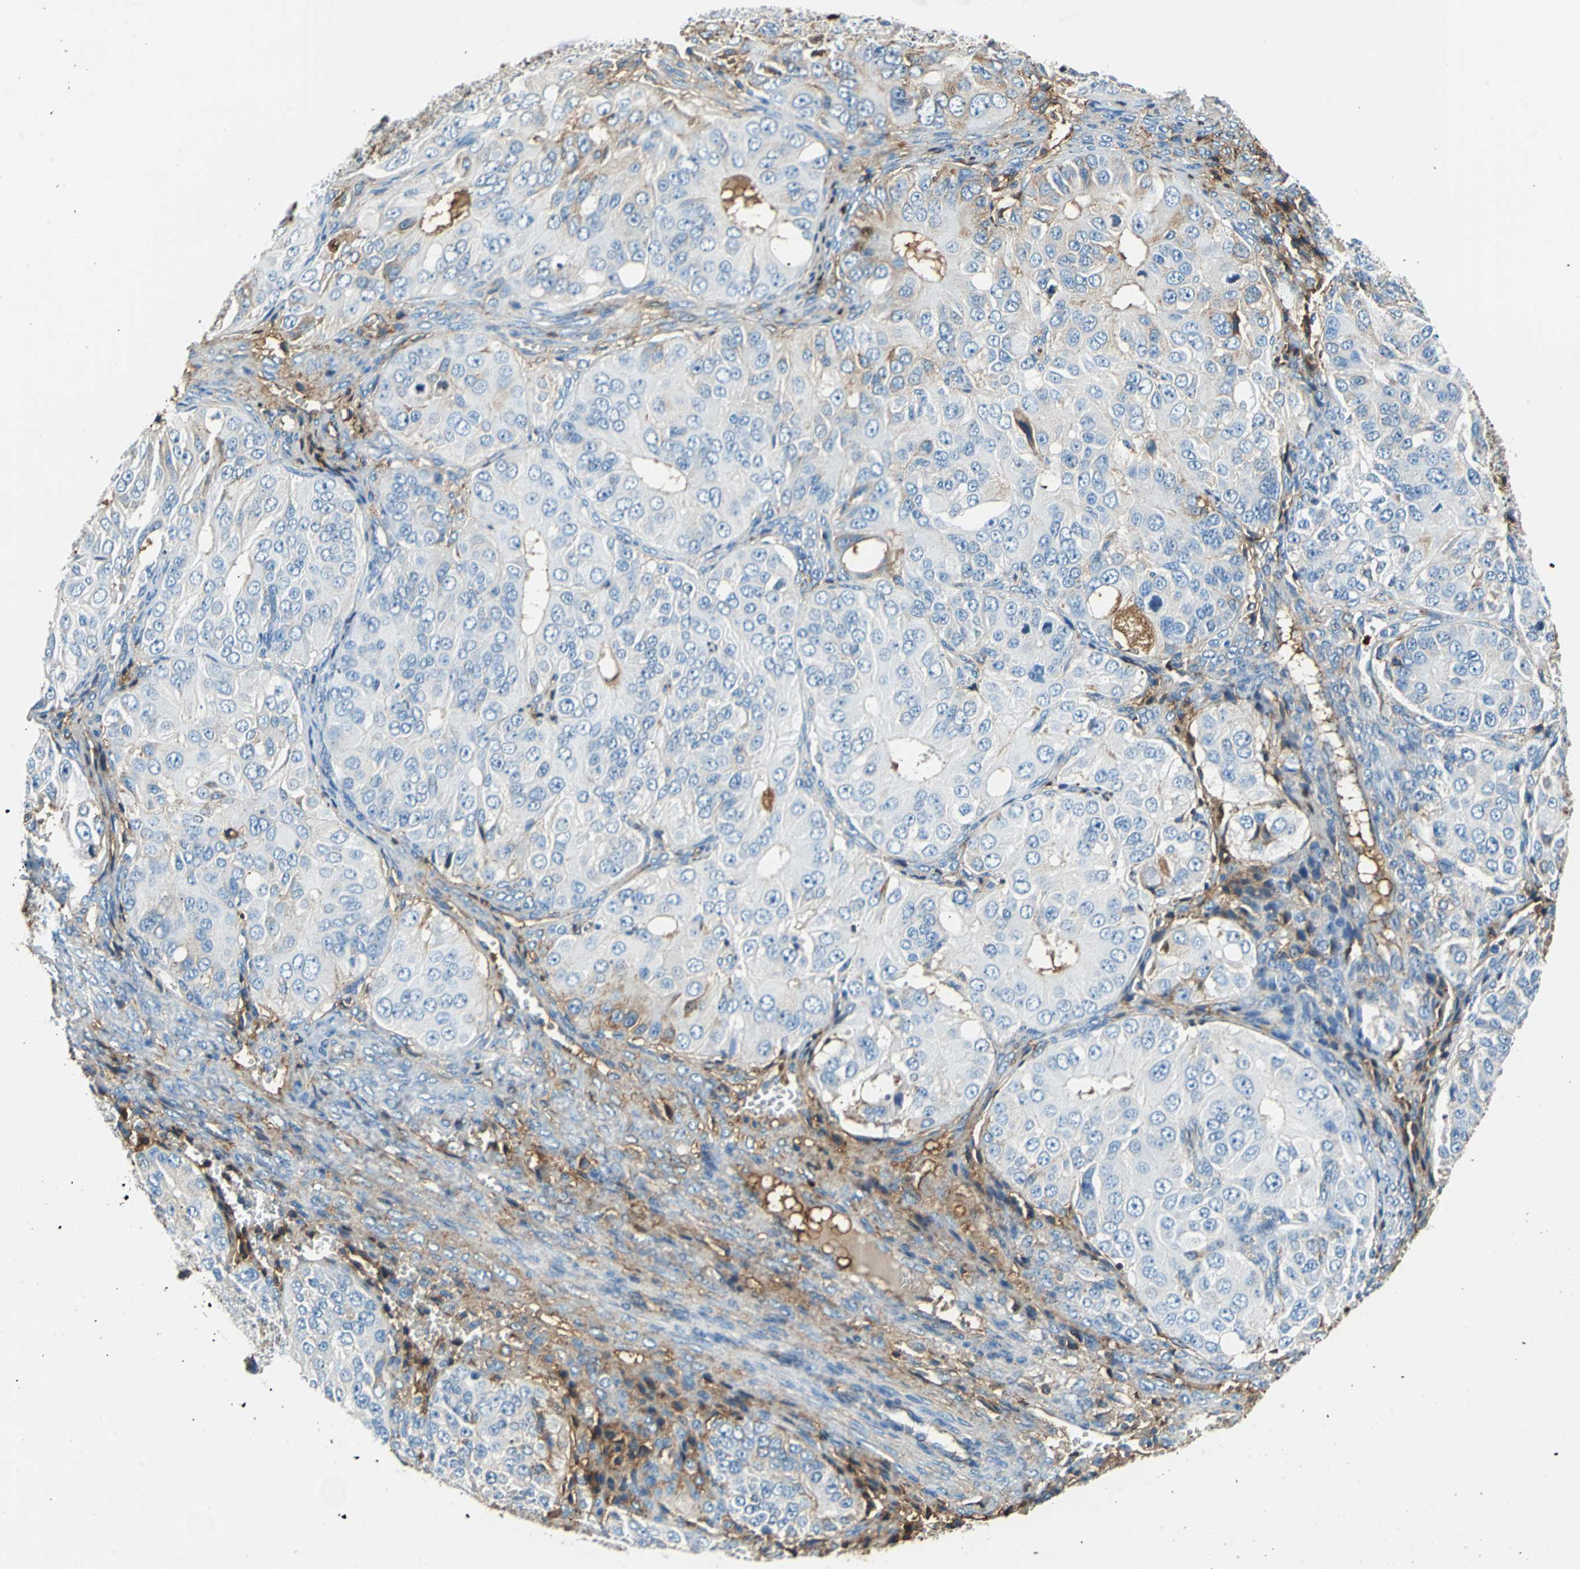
{"staining": {"intensity": "weak", "quantity": "<25%", "location": "cytoplasmic/membranous"}, "tissue": "ovarian cancer", "cell_type": "Tumor cells", "image_type": "cancer", "snomed": [{"axis": "morphology", "description": "Carcinoma, endometroid"}, {"axis": "topography", "description": "Ovary"}], "caption": "Image shows no protein expression in tumor cells of endometroid carcinoma (ovarian) tissue.", "gene": "ALB", "patient": {"sex": "female", "age": 51}}